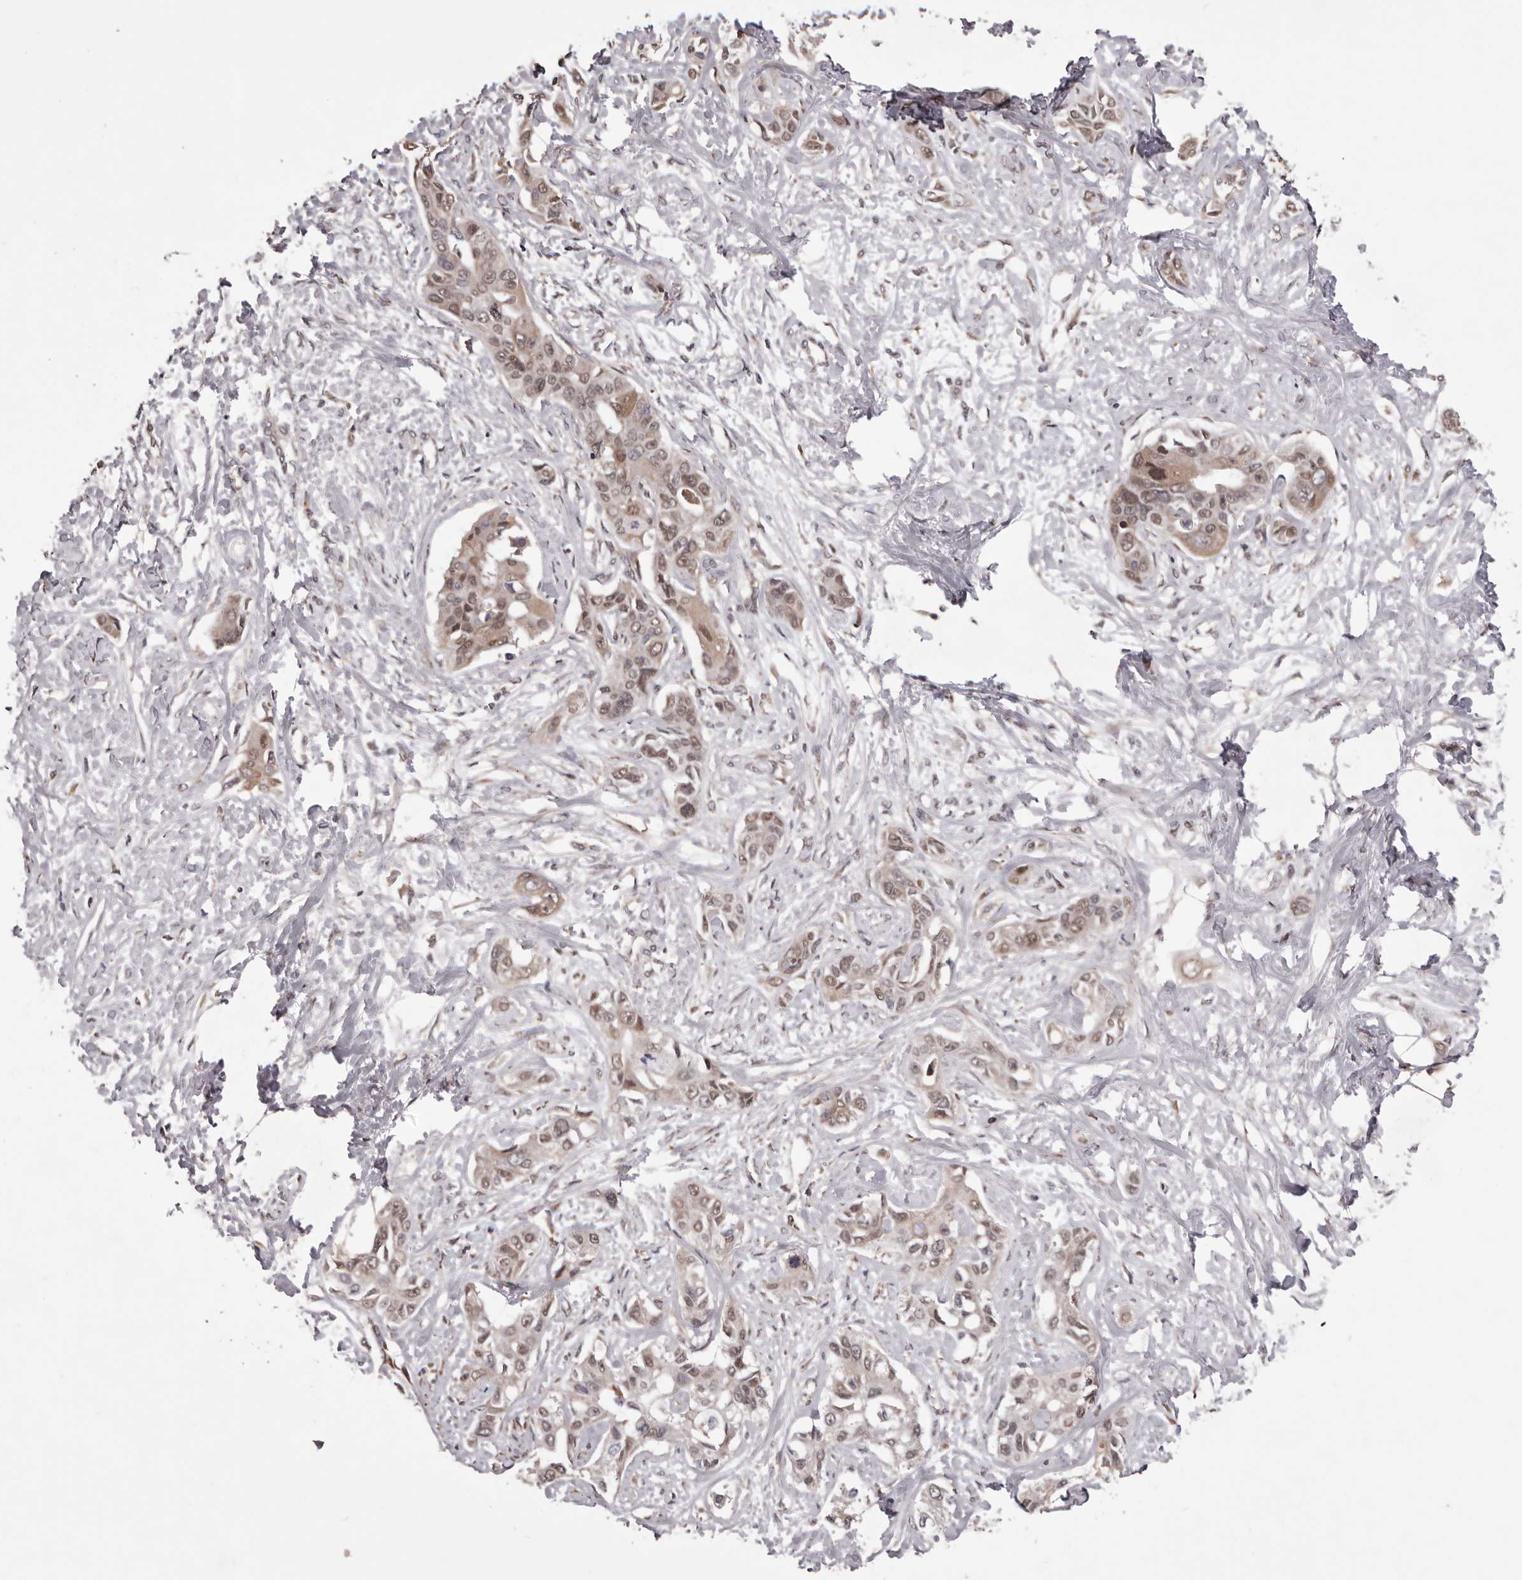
{"staining": {"intensity": "weak", "quantity": ">75%", "location": "cytoplasmic/membranous,nuclear"}, "tissue": "liver cancer", "cell_type": "Tumor cells", "image_type": "cancer", "snomed": [{"axis": "morphology", "description": "Cholangiocarcinoma"}, {"axis": "topography", "description": "Liver"}], "caption": "Immunohistochemical staining of liver cancer (cholangiocarcinoma) exhibits low levels of weak cytoplasmic/membranous and nuclear protein staining in approximately >75% of tumor cells.", "gene": "CELF3", "patient": {"sex": "male", "age": 59}}